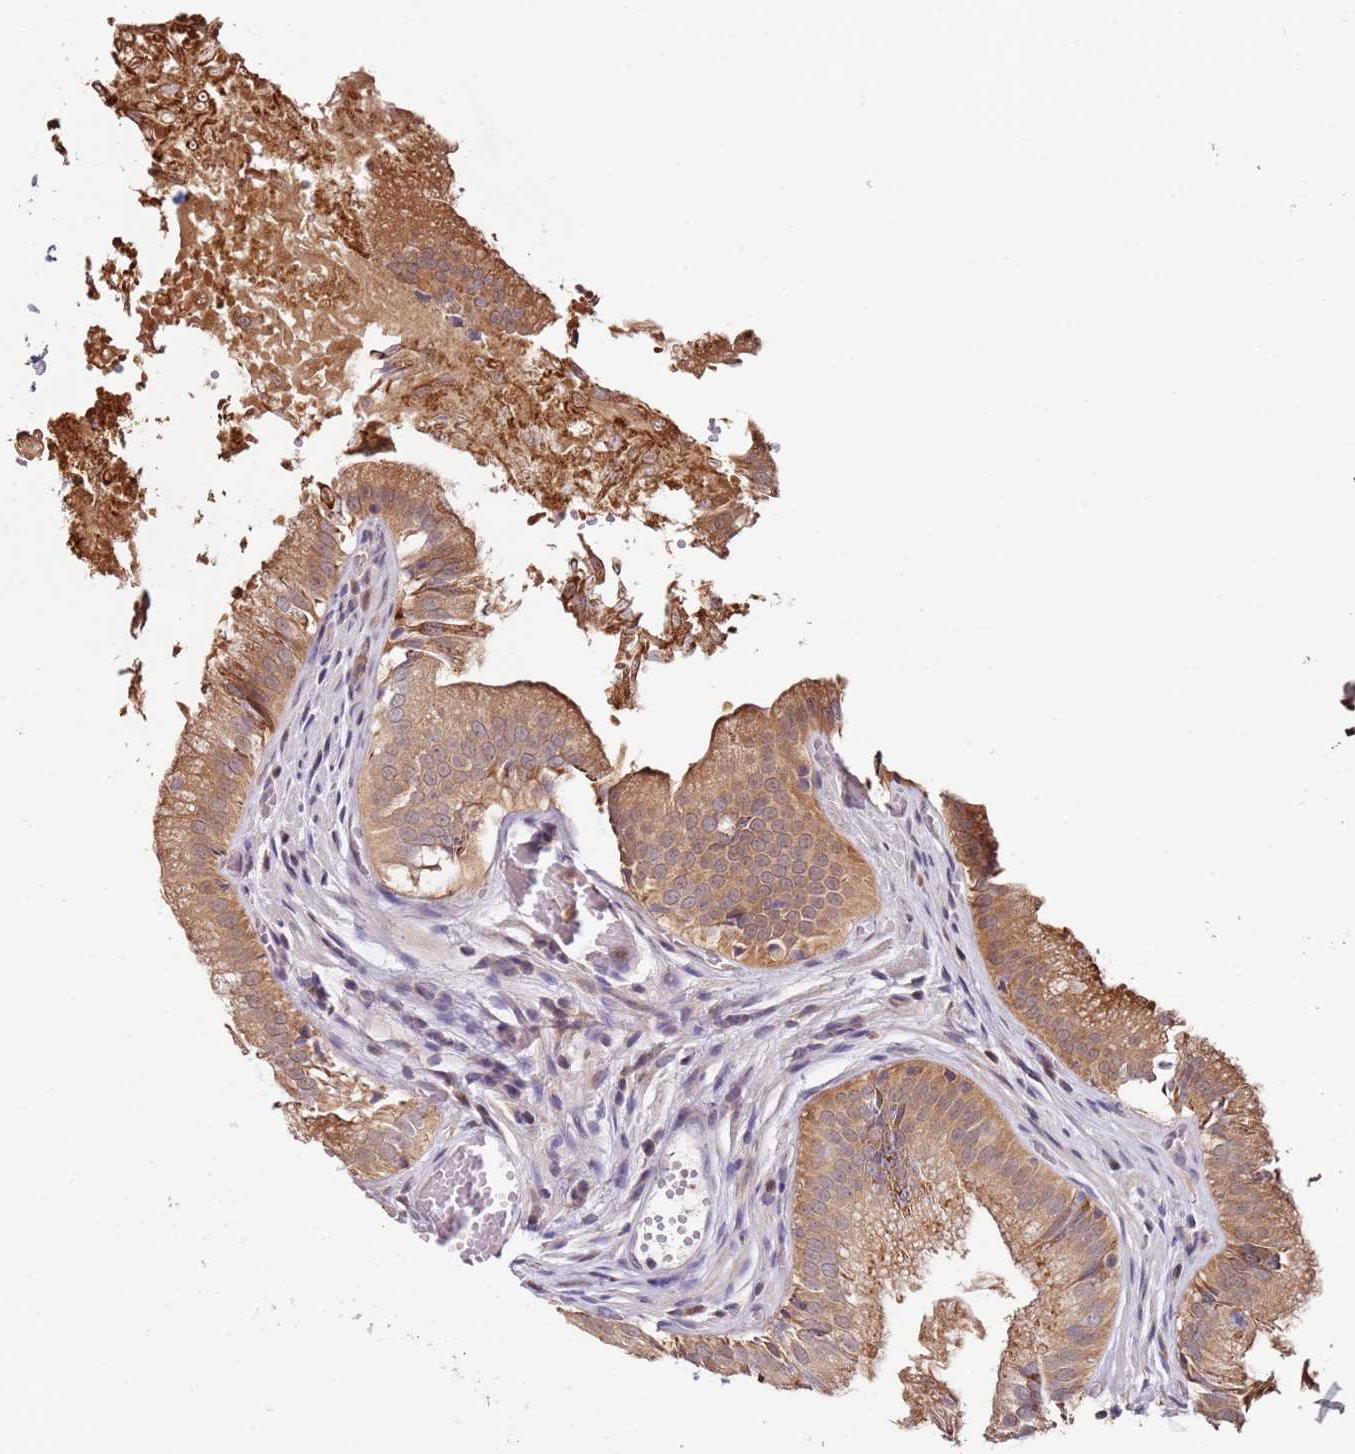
{"staining": {"intensity": "moderate", "quantity": ">75%", "location": "cytoplasmic/membranous"}, "tissue": "gallbladder", "cell_type": "Glandular cells", "image_type": "normal", "snomed": [{"axis": "morphology", "description": "Normal tissue, NOS"}, {"axis": "topography", "description": "Gallbladder"}, {"axis": "topography", "description": "Peripheral nerve tissue"}], "caption": "Normal gallbladder shows moderate cytoplasmic/membranous staining in approximately >75% of glandular cells Using DAB (3,3'-diaminobenzidine) (brown) and hematoxylin (blue) stains, captured at high magnification using brightfield microscopy..", "gene": "CNOT9", "patient": {"sex": "male", "age": 17}}